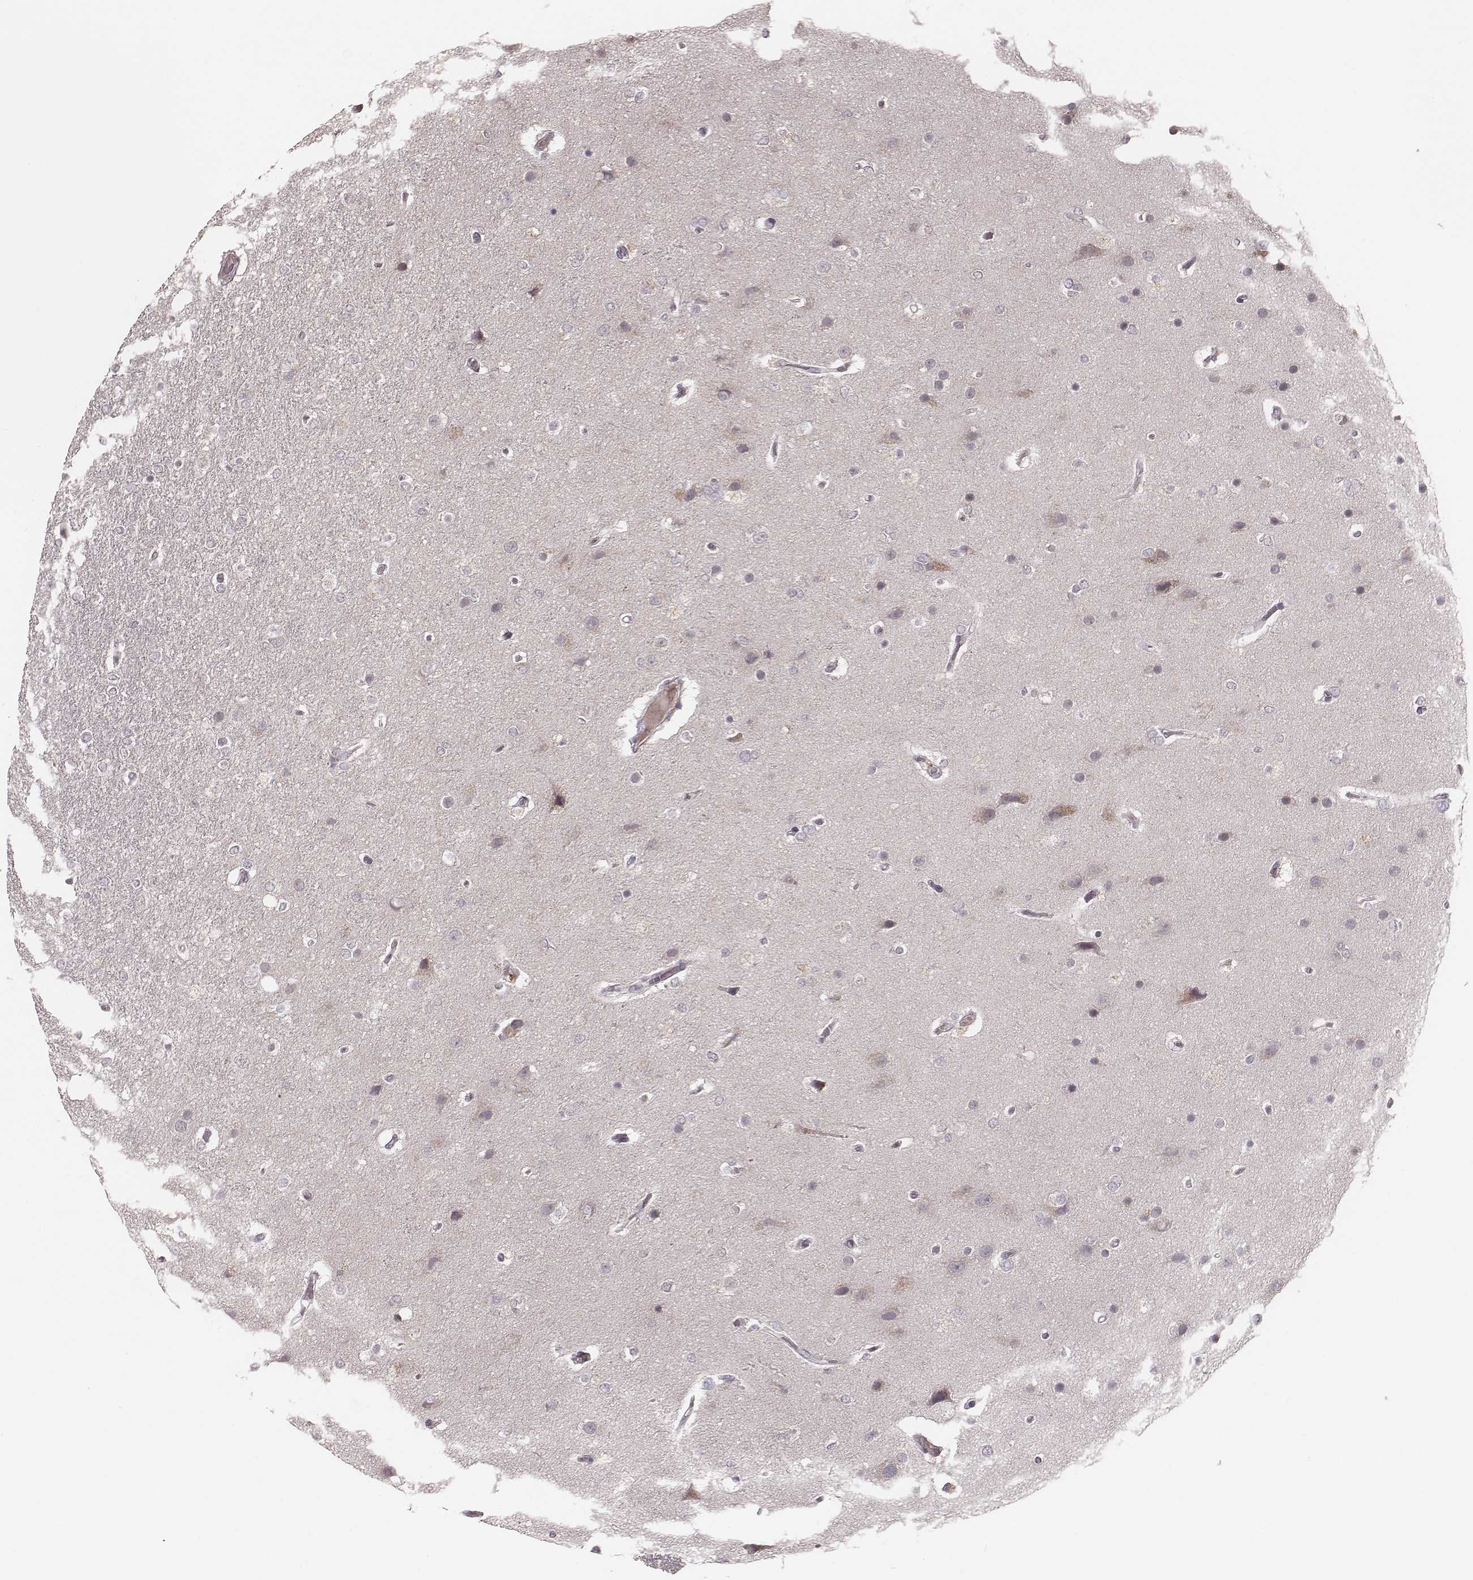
{"staining": {"intensity": "negative", "quantity": "none", "location": "none"}, "tissue": "glioma", "cell_type": "Tumor cells", "image_type": "cancer", "snomed": [{"axis": "morphology", "description": "Glioma, malignant, High grade"}, {"axis": "topography", "description": "Brain"}], "caption": "A photomicrograph of glioma stained for a protein shows no brown staining in tumor cells. (DAB immunohistochemistry (IHC) with hematoxylin counter stain).", "gene": "LY6K", "patient": {"sex": "female", "age": 61}}